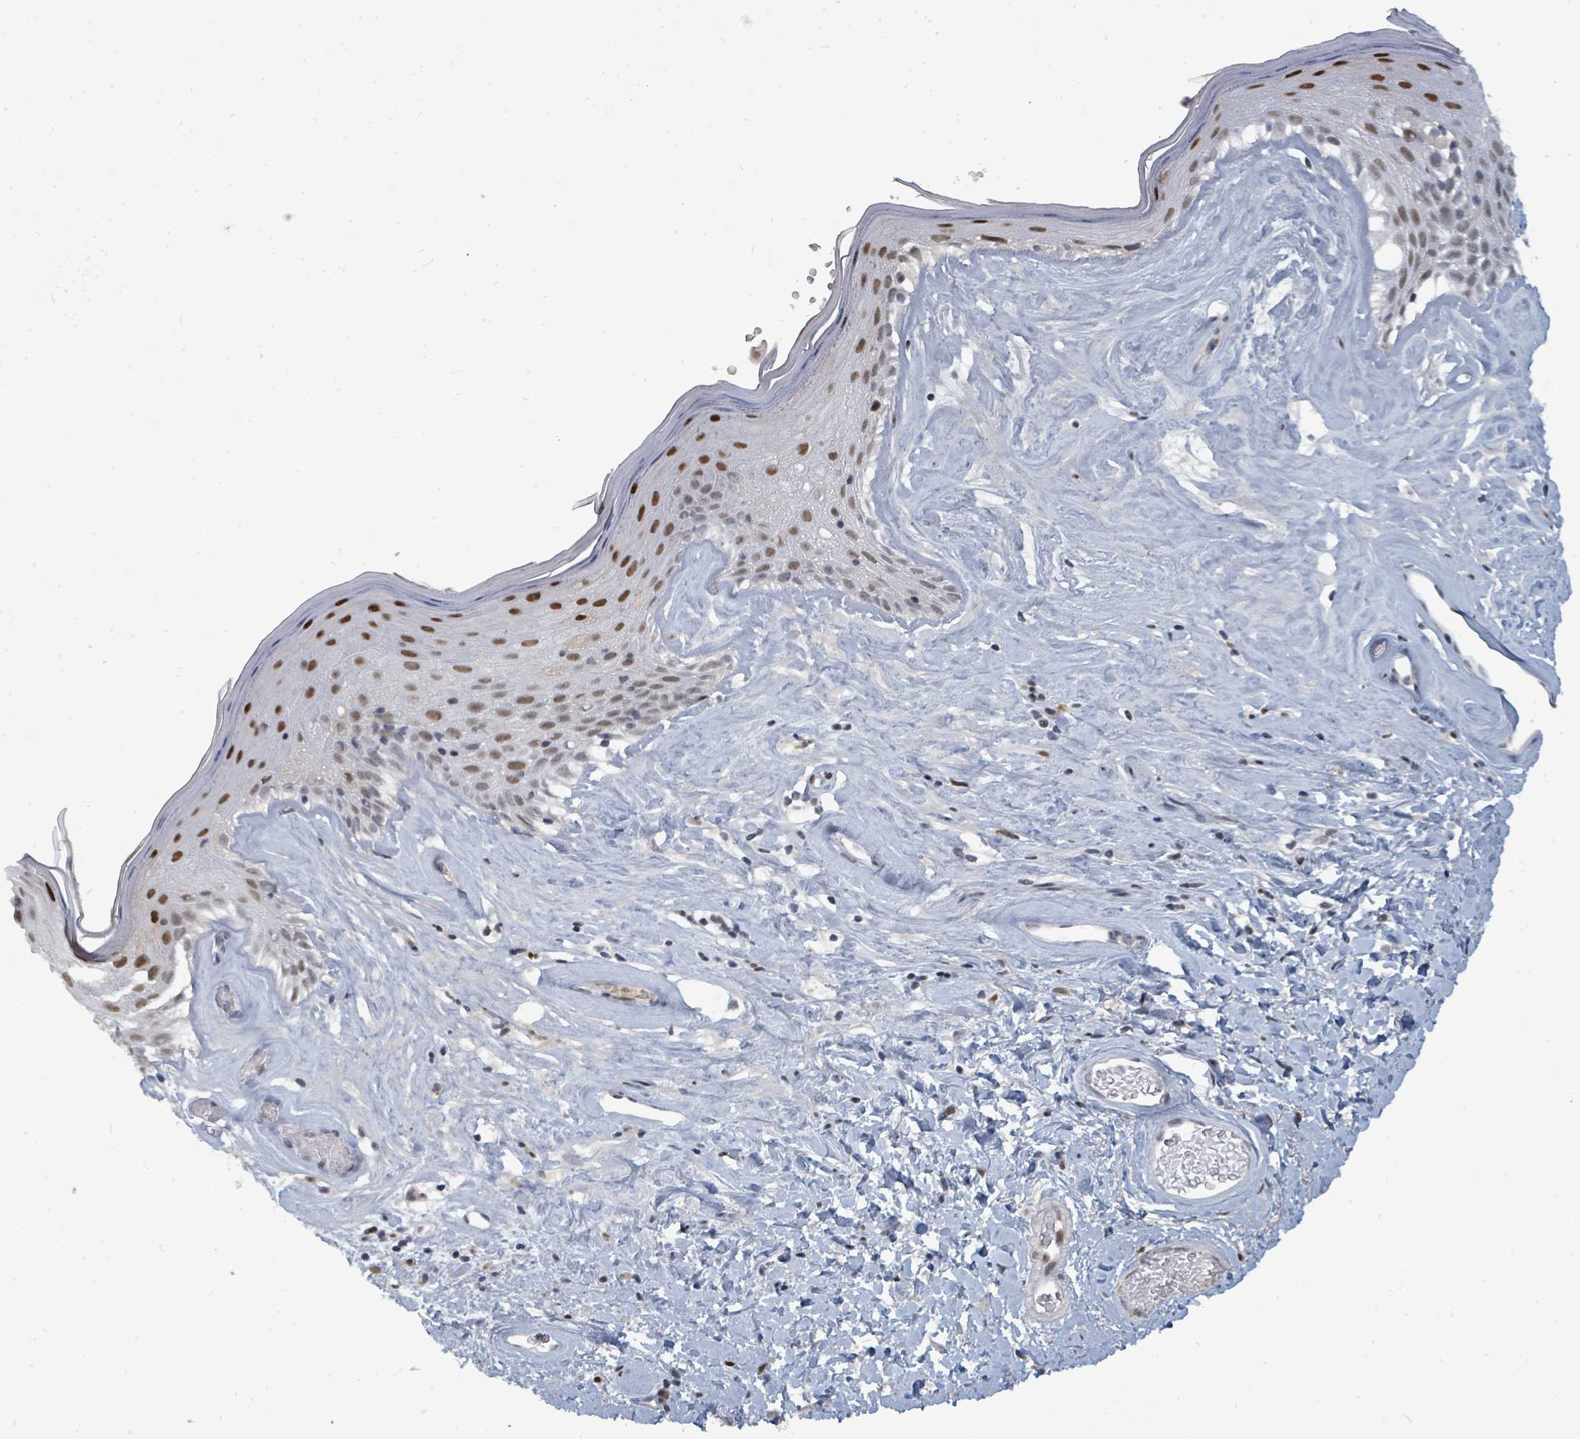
{"staining": {"intensity": "moderate", "quantity": ">75%", "location": "nuclear"}, "tissue": "skin", "cell_type": "Epidermal cells", "image_type": "normal", "snomed": [{"axis": "morphology", "description": "Normal tissue, NOS"}, {"axis": "morphology", "description": "Inflammation, NOS"}, {"axis": "topography", "description": "Vulva"}], "caption": "Immunohistochemical staining of benign human skin reveals >75% levels of moderate nuclear protein expression in approximately >75% of epidermal cells. Ihc stains the protein of interest in brown and the nuclei are stained blue.", "gene": "UCK1", "patient": {"sex": "female", "age": 86}}